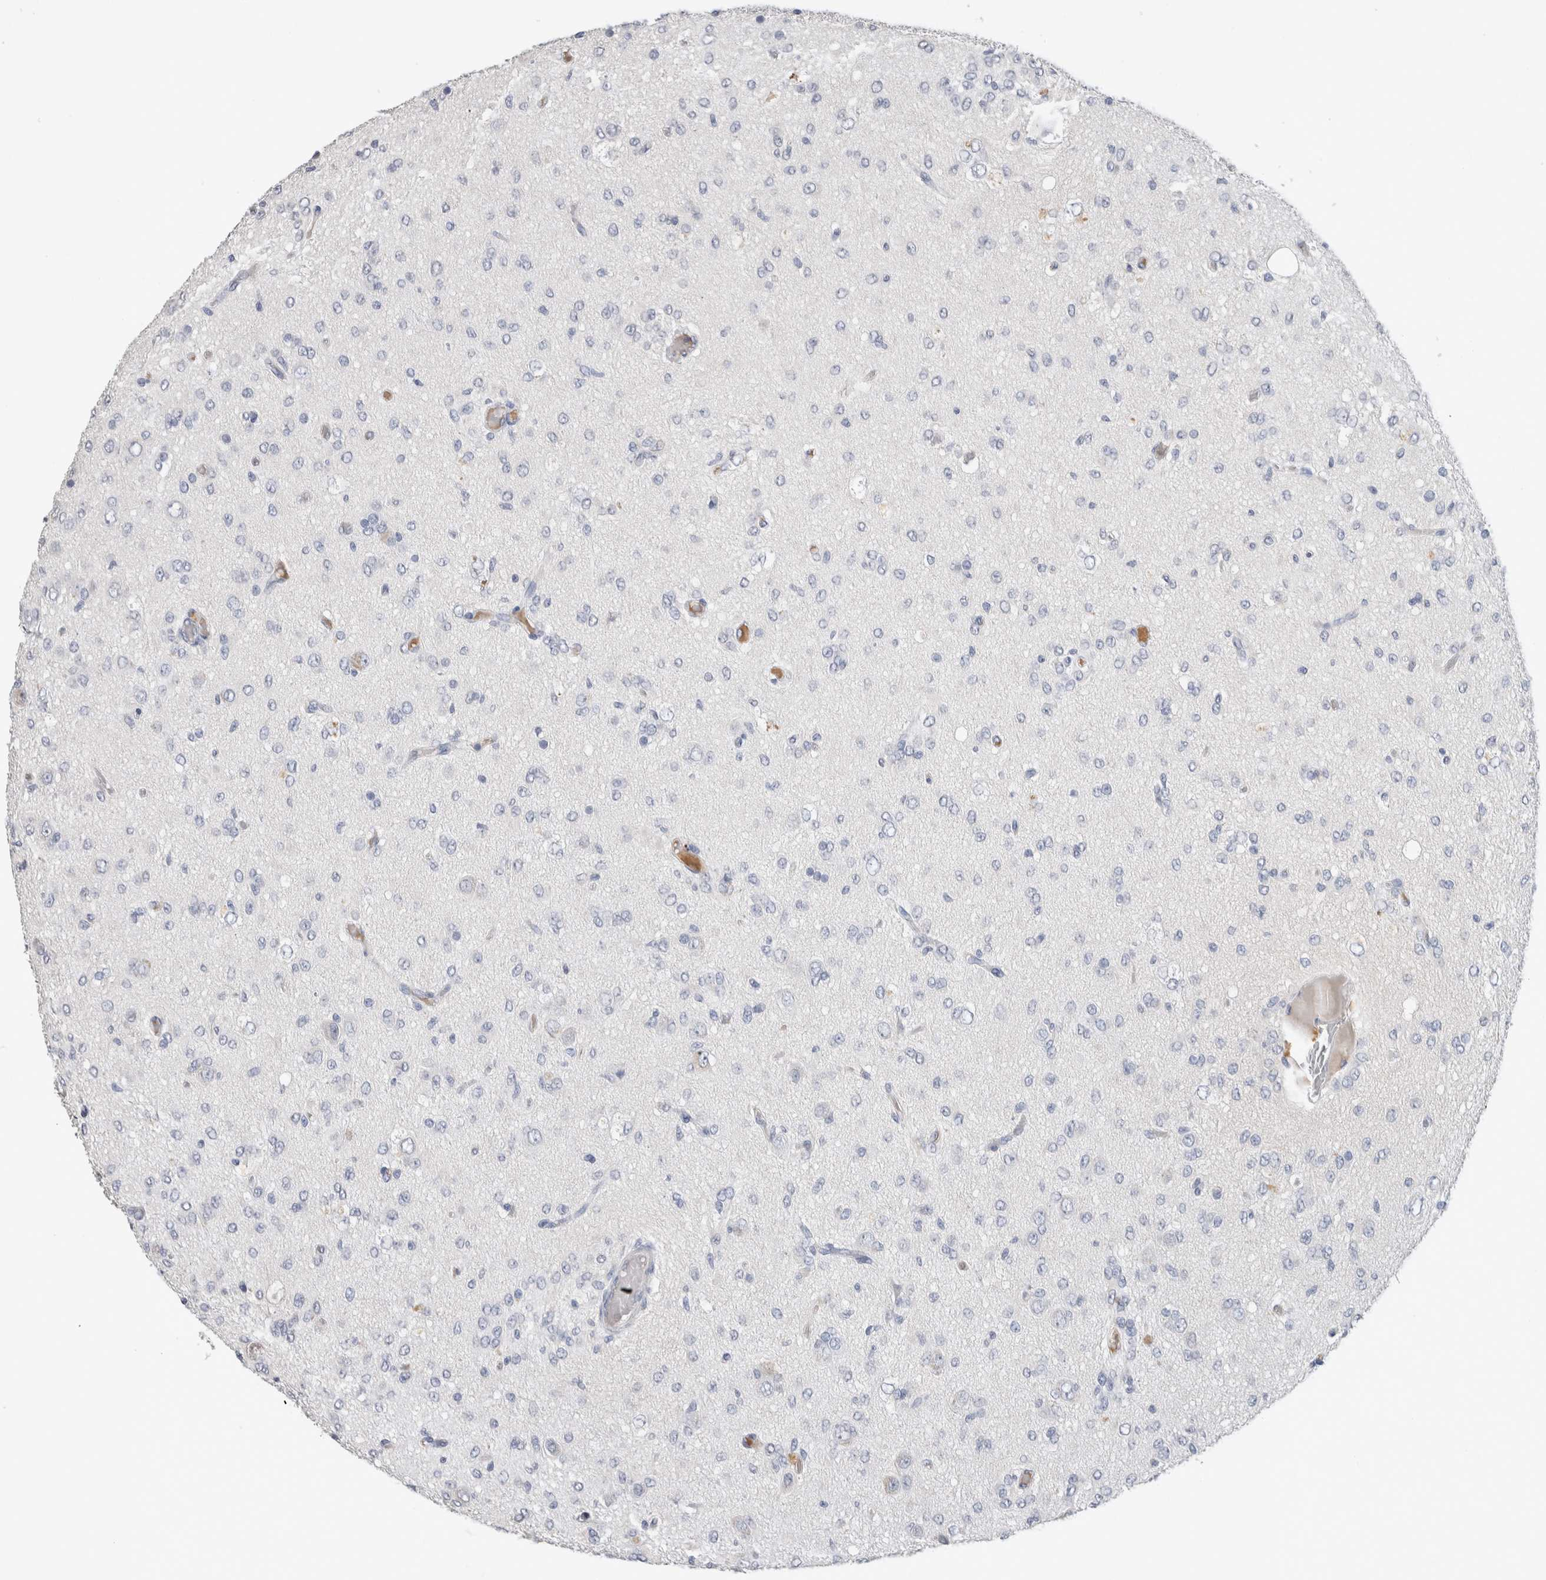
{"staining": {"intensity": "negative", "quantity": "none", "location": "none"}, "tissue": "glioma", "cell_type": "Tumor cells", "image_type": "cancer", "snomed": [{"axis": "morphology", "description": "Glioma, malignant, High grade"}, {"axis": "topography", "description": "Brain"}], "caption": "High power microscopy micrograph of an IHC image of glioma, revealing no significant expression in tumor cells.", "gene": "SCGB1A1", "patient": {"sex": "female", "age": 59}}